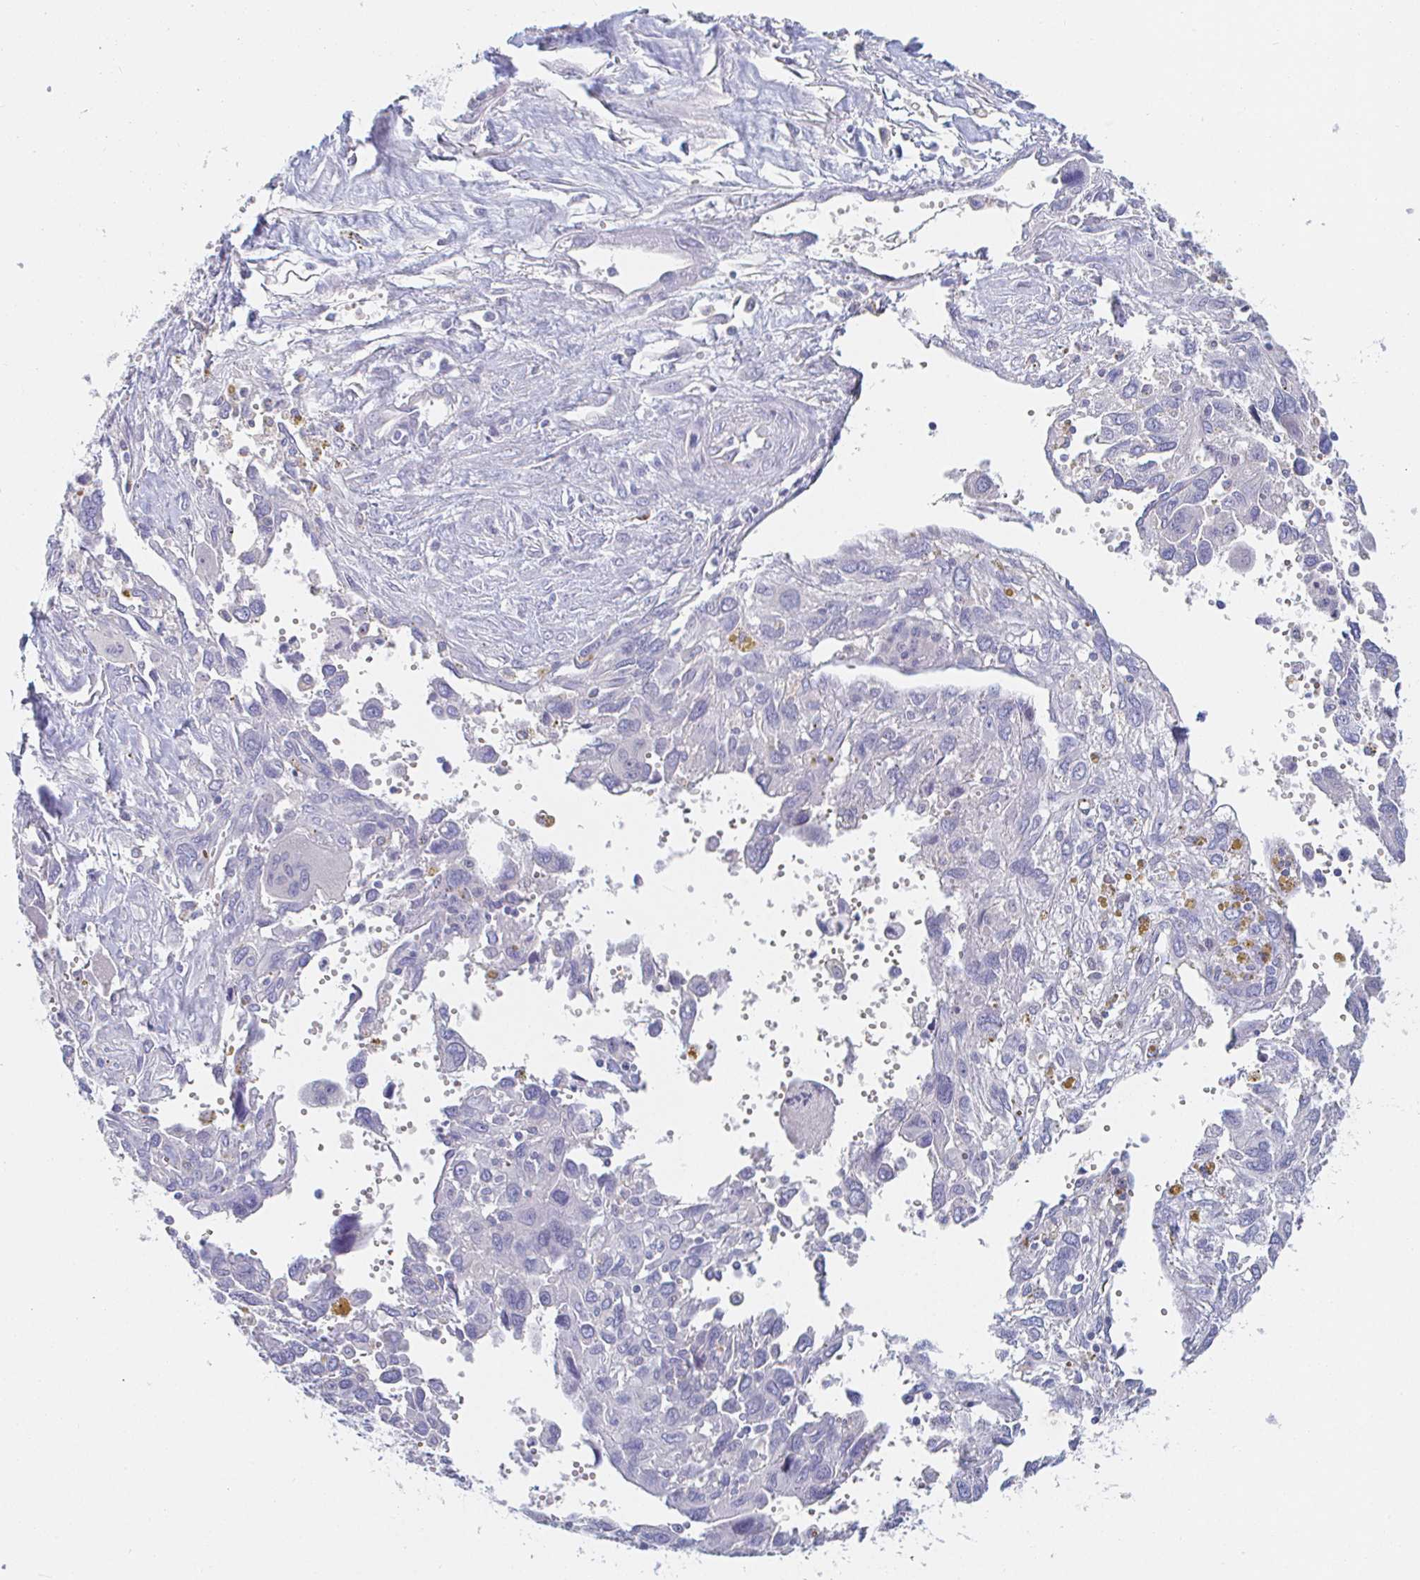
{"staining": {"intensity": "negative", "quantity": "none", "location": "none"}, "tissue": "pancreatic cancer", "cell_type": "Tumor cells", "image_type": "cancer", "snomed": [{"axis": "morphology", "description": "Adenocarcinoma, NOS"}, {"axis": "topography", "description": "Pancreas"}], "caption": "This image is of pancreatic cancer (adenocarcinoma) stained with immunohistochemistry to label a protein in brown with the nuclei are counter-stained blue. There is no staining in tumor cells. (Brightfield microscopy of DAB immunohistochemistry at high magnification).", "gene": "PDE6B", "patient": {"sex": "female", "age": 47}}